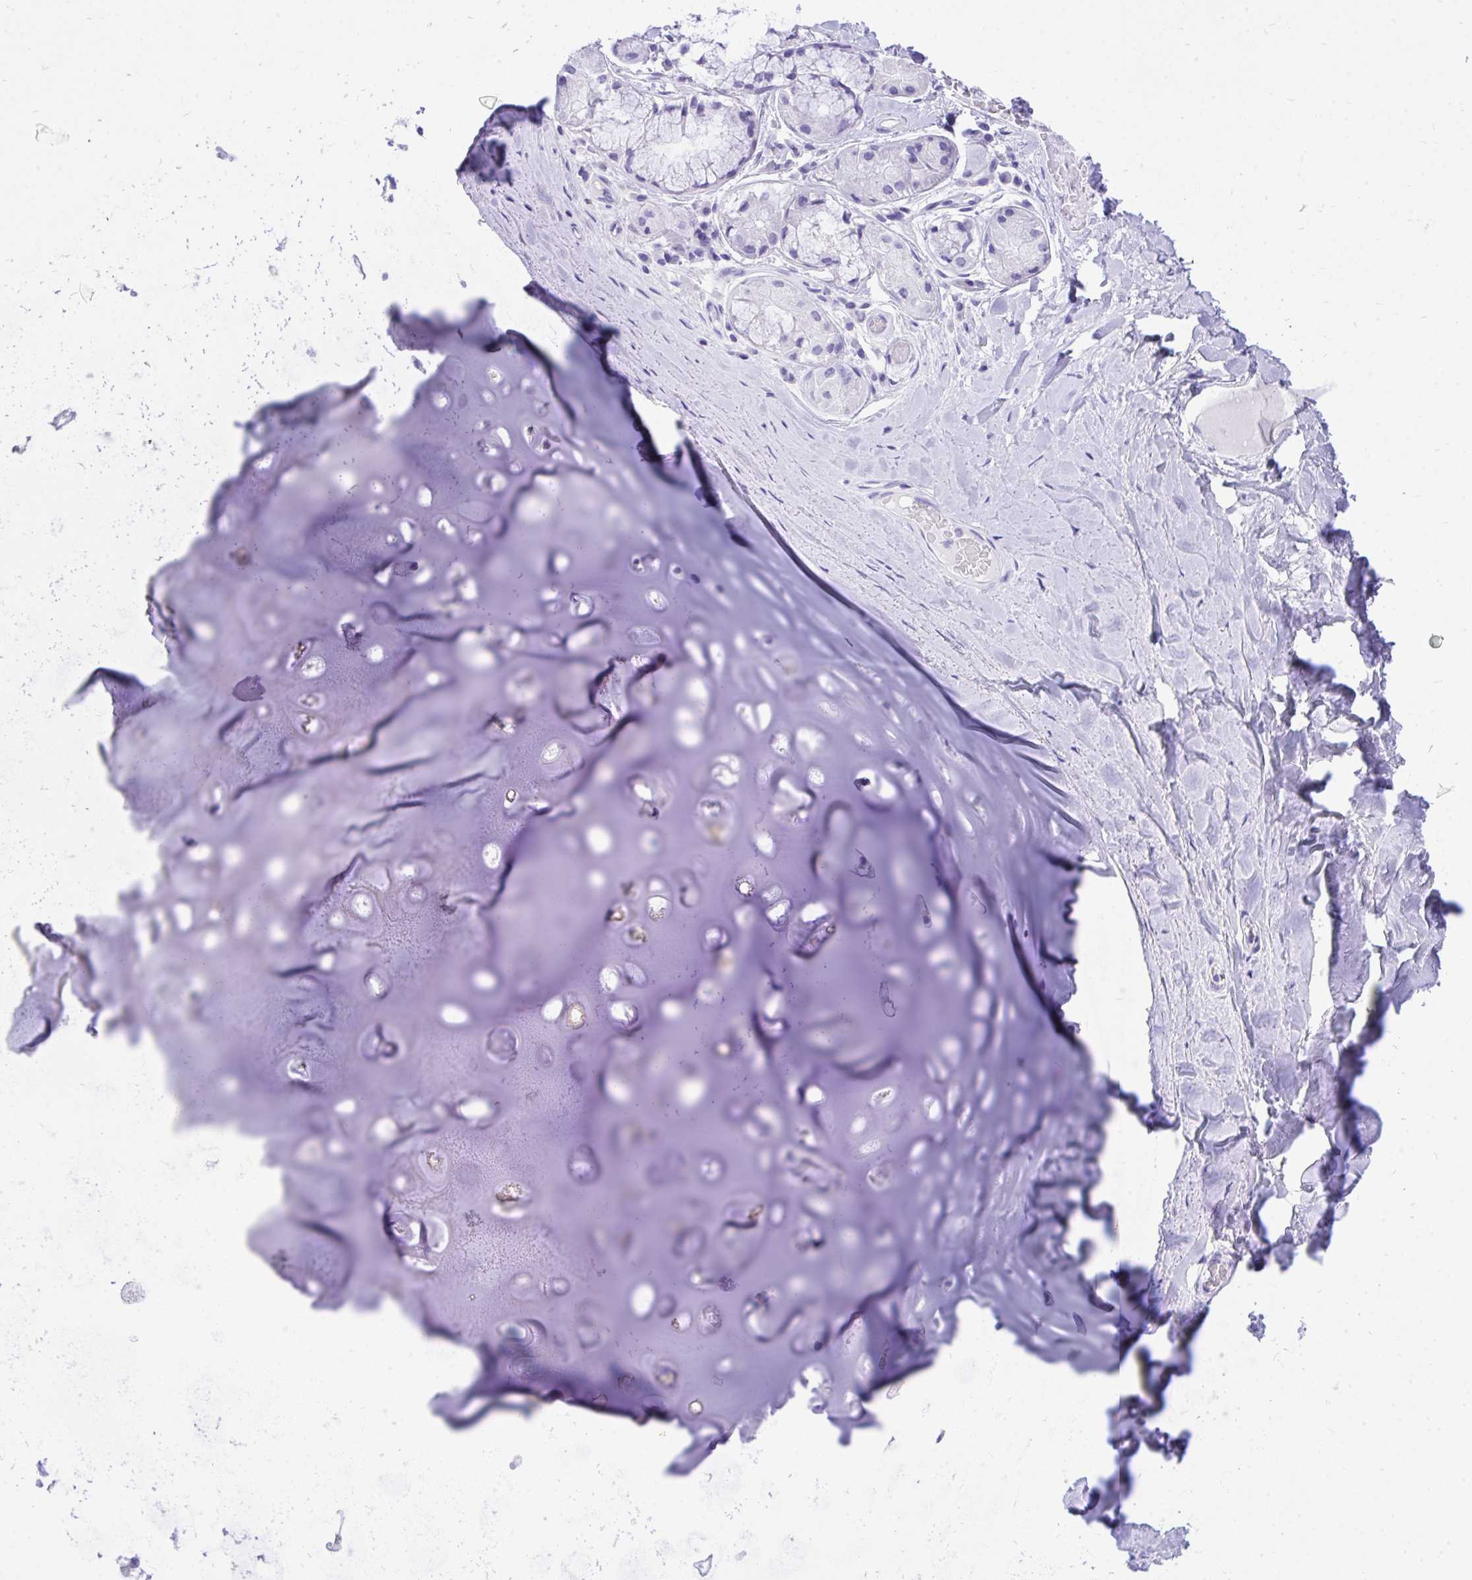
{"staining": {"intensity": "negative", "quantity": "none", "location": "none"}, "tissue": "adipose tissue", "cell_type": "Adipocytes", "image_type": "normal", "snomed": [{"axis": "morphology", "description": "Normal tissue, NOS"}, {"axis": "topography", "description": "Cartilage tissue"}, {"axis": "topography", "description": "Bronchus"}], "caption": "High power microscopy photomicrograph of an immunohistochemistry (IHC) histopathology image of unremarkable adipose tissue, revealing no significant staining in adipocytes.", "gene": "MON1A", "patient": {"sex": "male", "age": 64}}